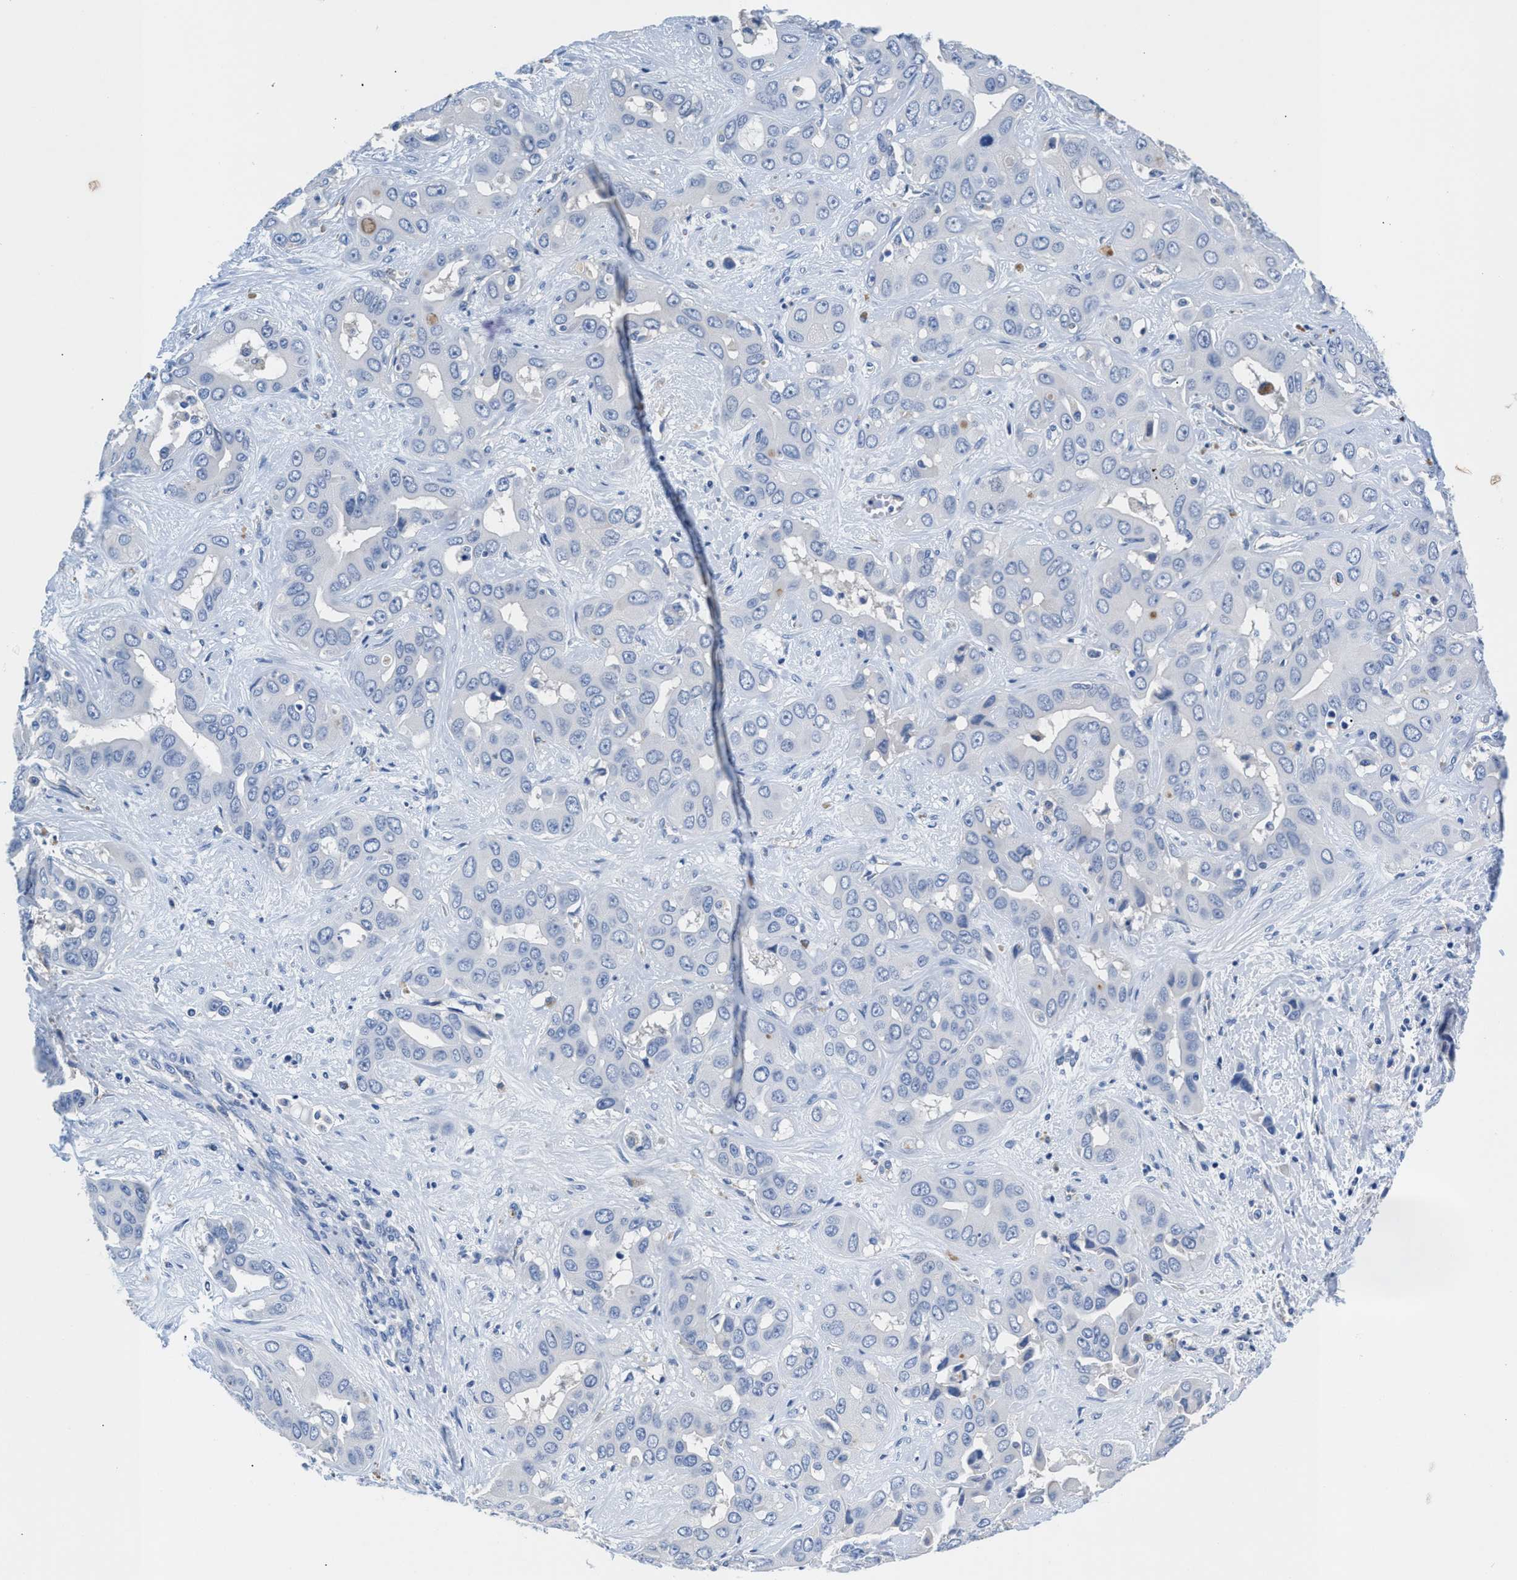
{"staining": {"intensity": "negative", "quantity": "none", "location": "none"}, "tissue": "liver cancer", "cell_type": "Tumor cells", "image_type": "cancer", "snomed": [{"axis": "morphology", "description": "Cholangiocarcinoma"}, {"axis": "topography", "description": "Liver"}], "caption": "Immunohistochemical staining of human liver cancer (cholangiocarcinoma) exhibits no significant expression in tumor cells.", "gene": "SLFN13", "patient": {"sex": "female", "age": 52}}